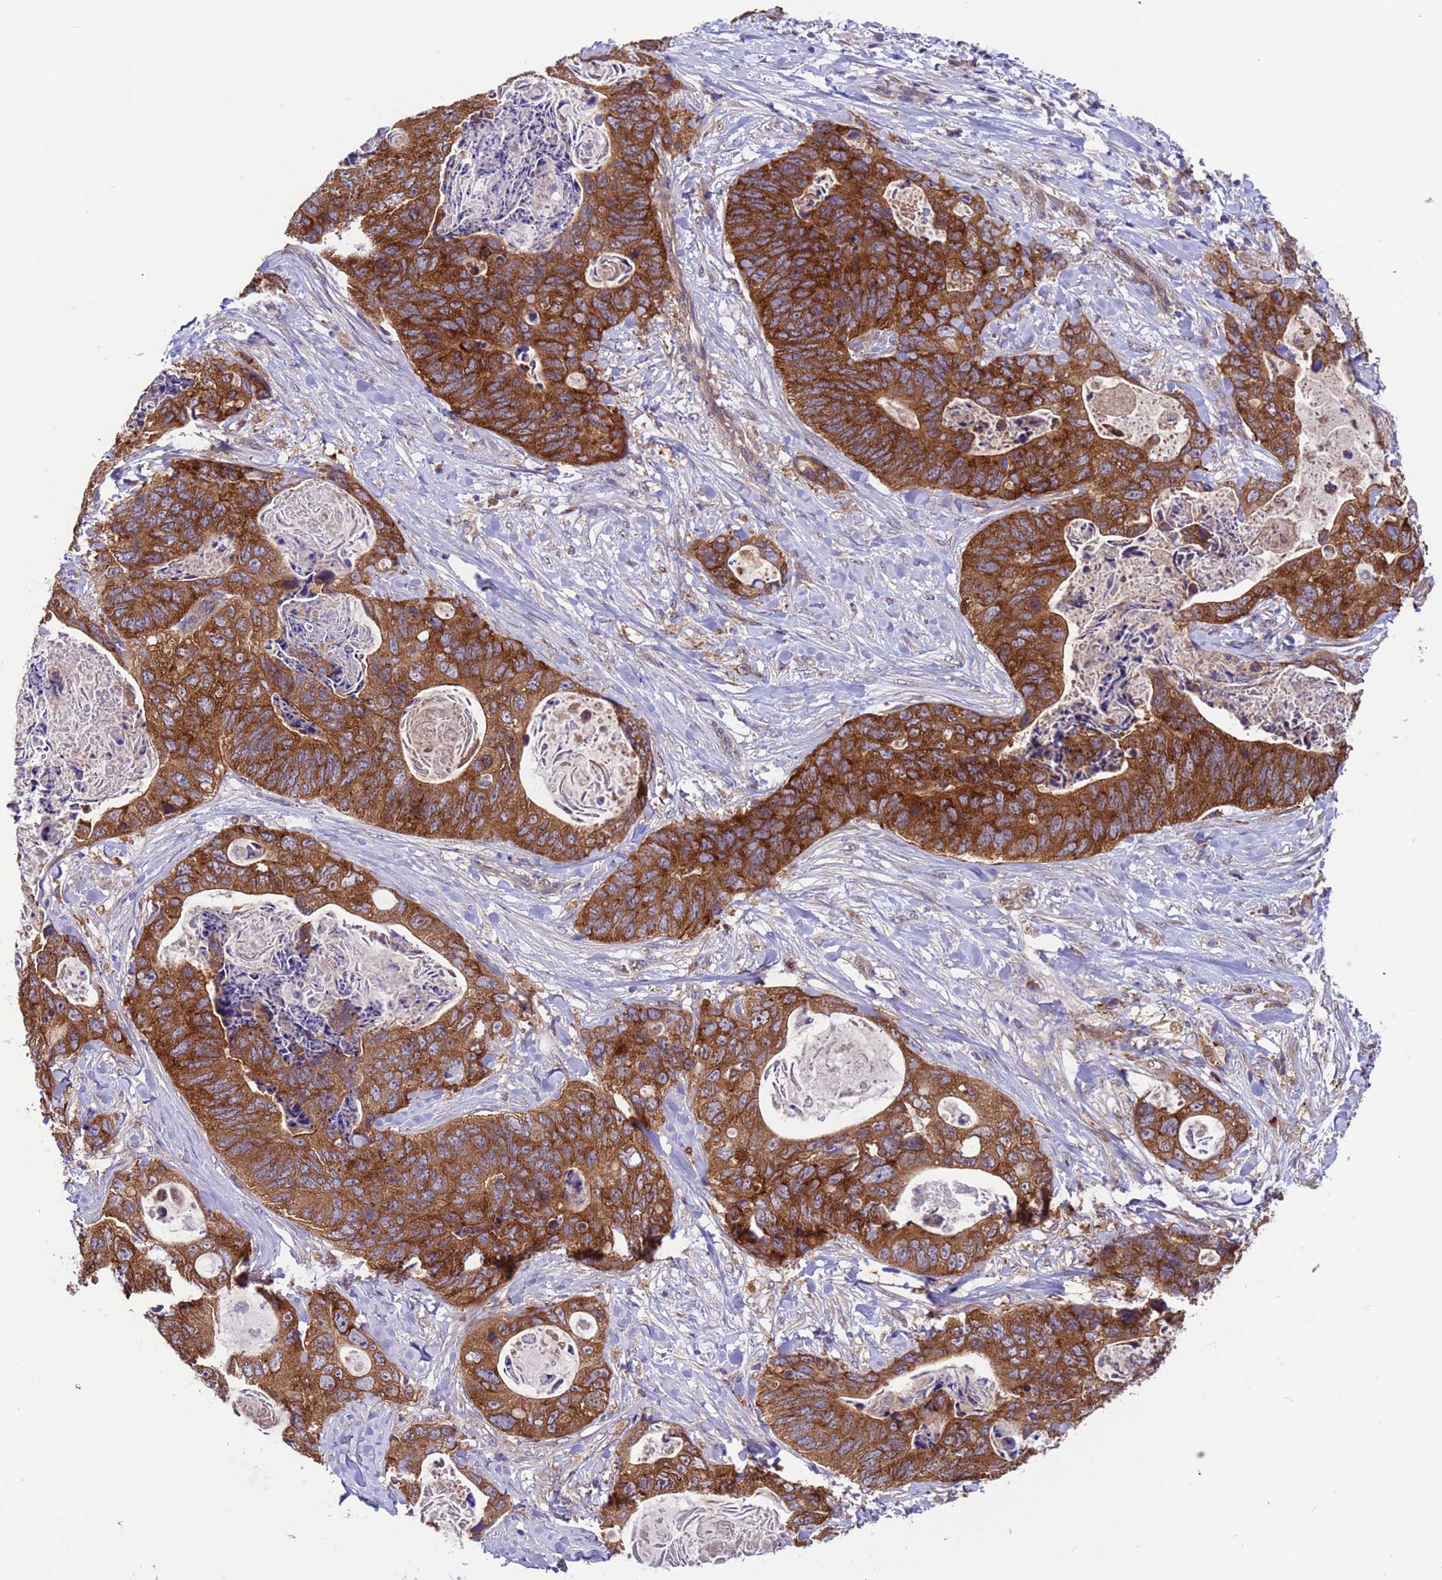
{"staining": {"intensity": "strong", "quantity": ">75%", "location": "cytoplasmic/membranous"}, "tissue": "stomach cancer", "cell_type": "Tumor cells", "image_type": "cancer", "snomed": [{"axis": "morphology", "description": "Adenocarcinoma, NOS"}, {"axis": "topography", "description": "Stomach"}], "caption": "Protein analysis of stomach cancer tissue shows strong cytoplasmic/membranous positivity in about >75% of tumor cells.", "gene": "ARHGAP12", "patient": {"sex": "female", "age": 89}}